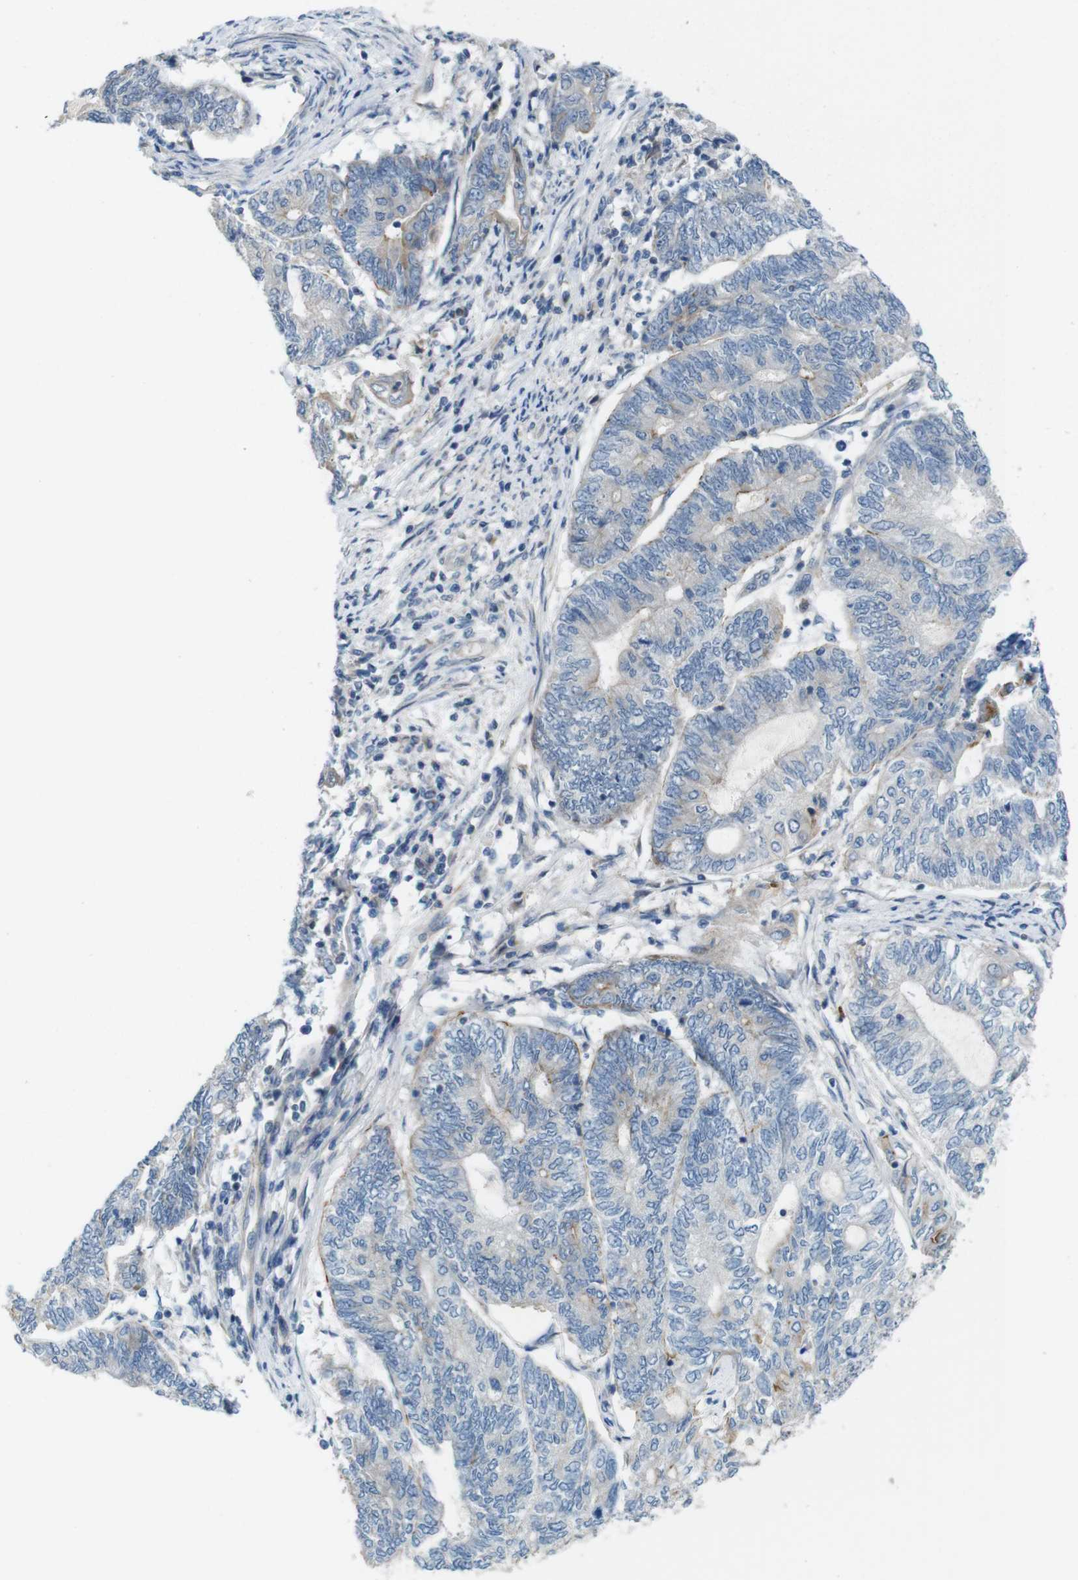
{"staining": {"intensity": "negative", "quantity": "none", "location": "none"}, "tissue": "endometrial cancer", "cell_type": "Tumor cells", "image_type": "cancer", "snomed": [{"axis": "morphology", "description": "Adenocarcinoma, NOS"}, {"axis": "topography", "description": "Uterus"}, {"axis": "topography", "description": "Endometrium"}], "caption": "IHC micrograph of neoplastic tissue: human endometrial adenocarcinoma stained with DAB (3,3'-diaminobenzidine) reveals no significant protein staining in tumor cells.", "gene": "SKI", "patient": {"sex": "female", "age": 70}}